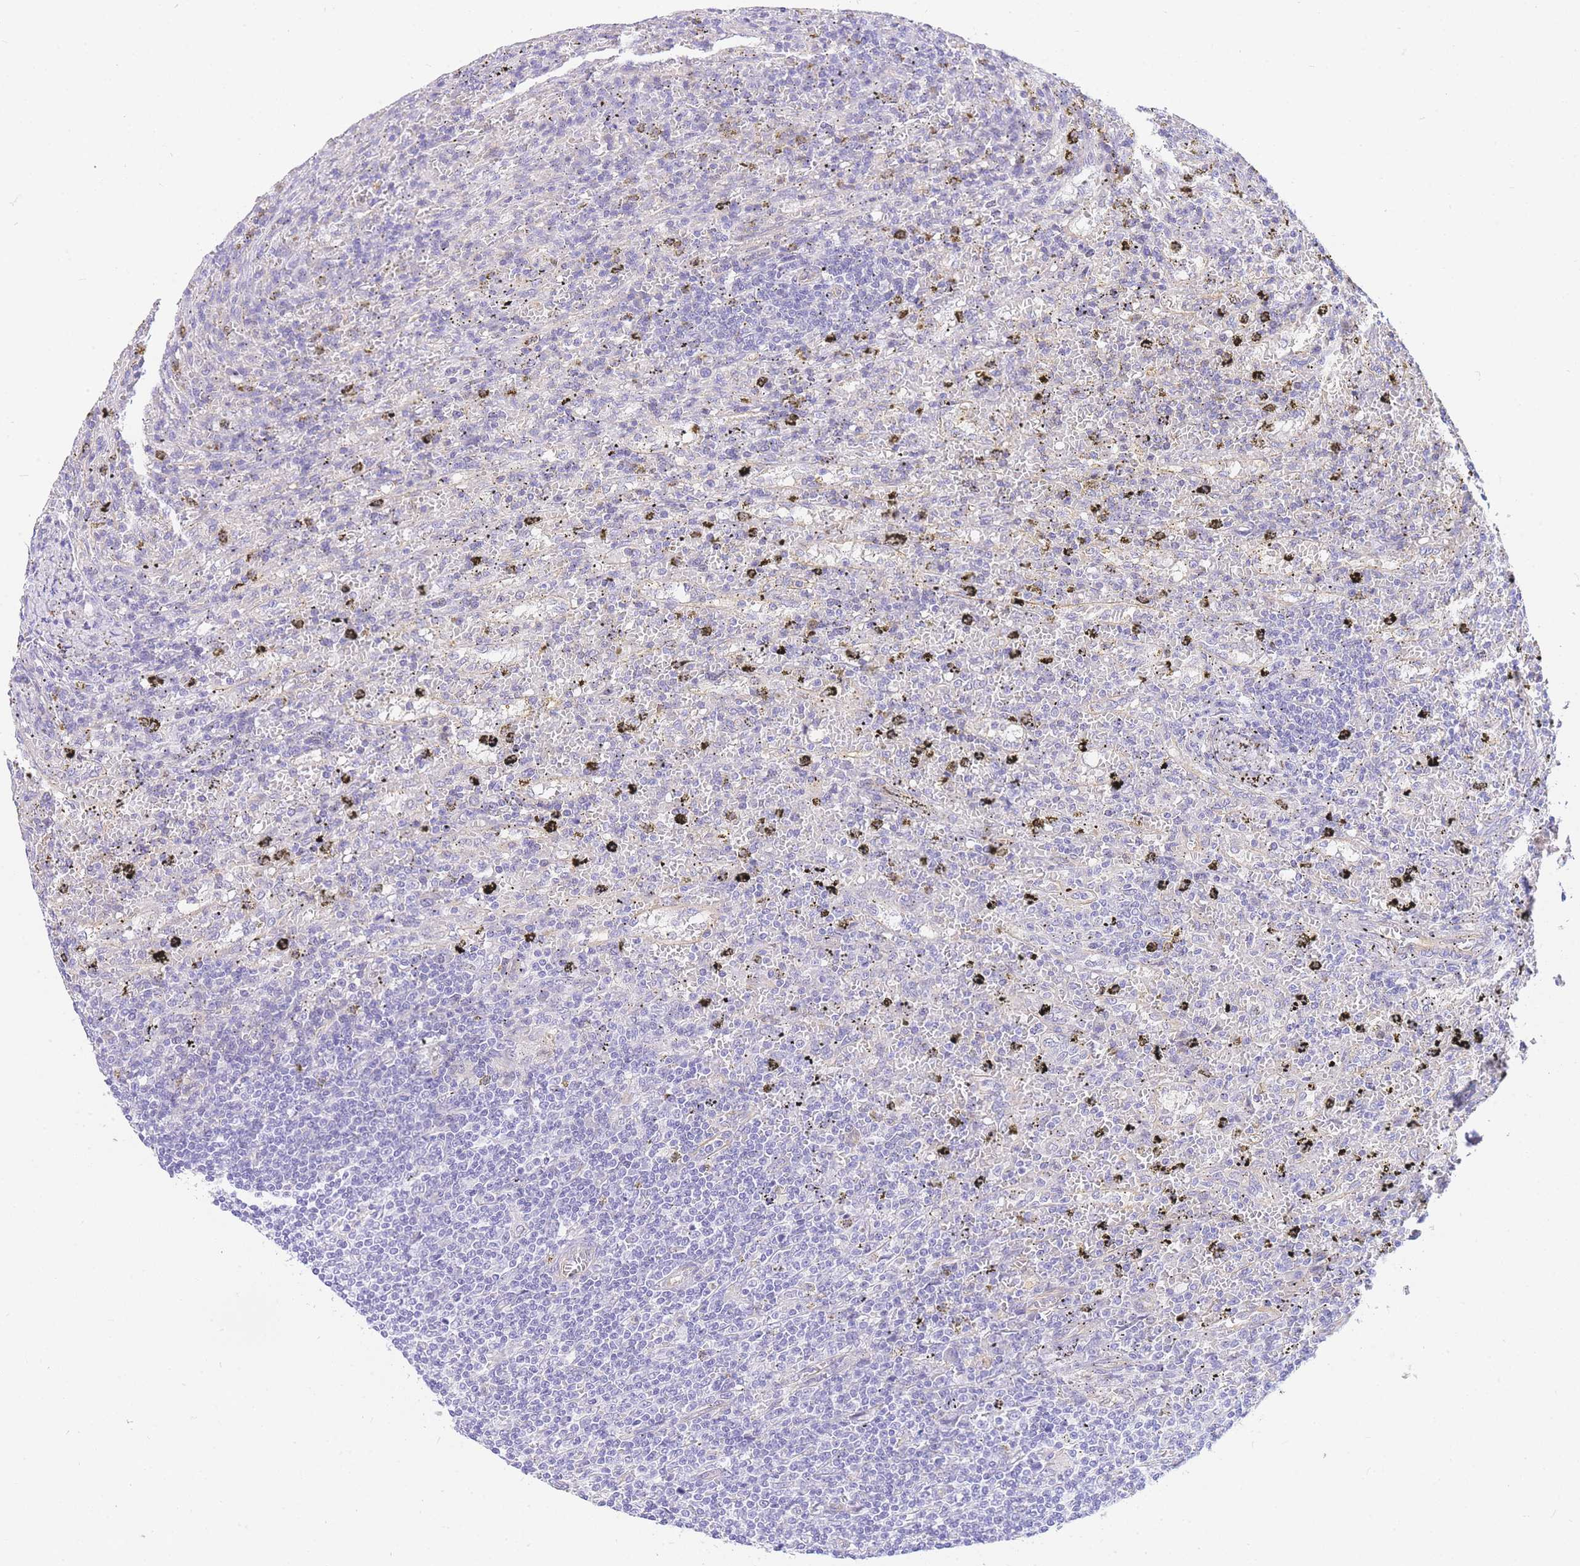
{"staining": {"intensity": "negative", "quantity": "none", "location": "none"}, "tissue": "lymphoma", "cell_type": "Tumor cells", "image_type": "cancer", "snomed": [{"axis": "morphology", "description": "Malignant lymphoma, non-Hodgkin's type, Low grade"}, {"axis": "topography", "description": "Spleen"}], "caption": "There is no significant expression in tumor cells of lymphoma. (DAB (3,3'-diaminobenzidine) immunohistochemistry (IHC), high magnification).", "gene": "SRSF12", "patient": {"sex": "male", "age": 76}}